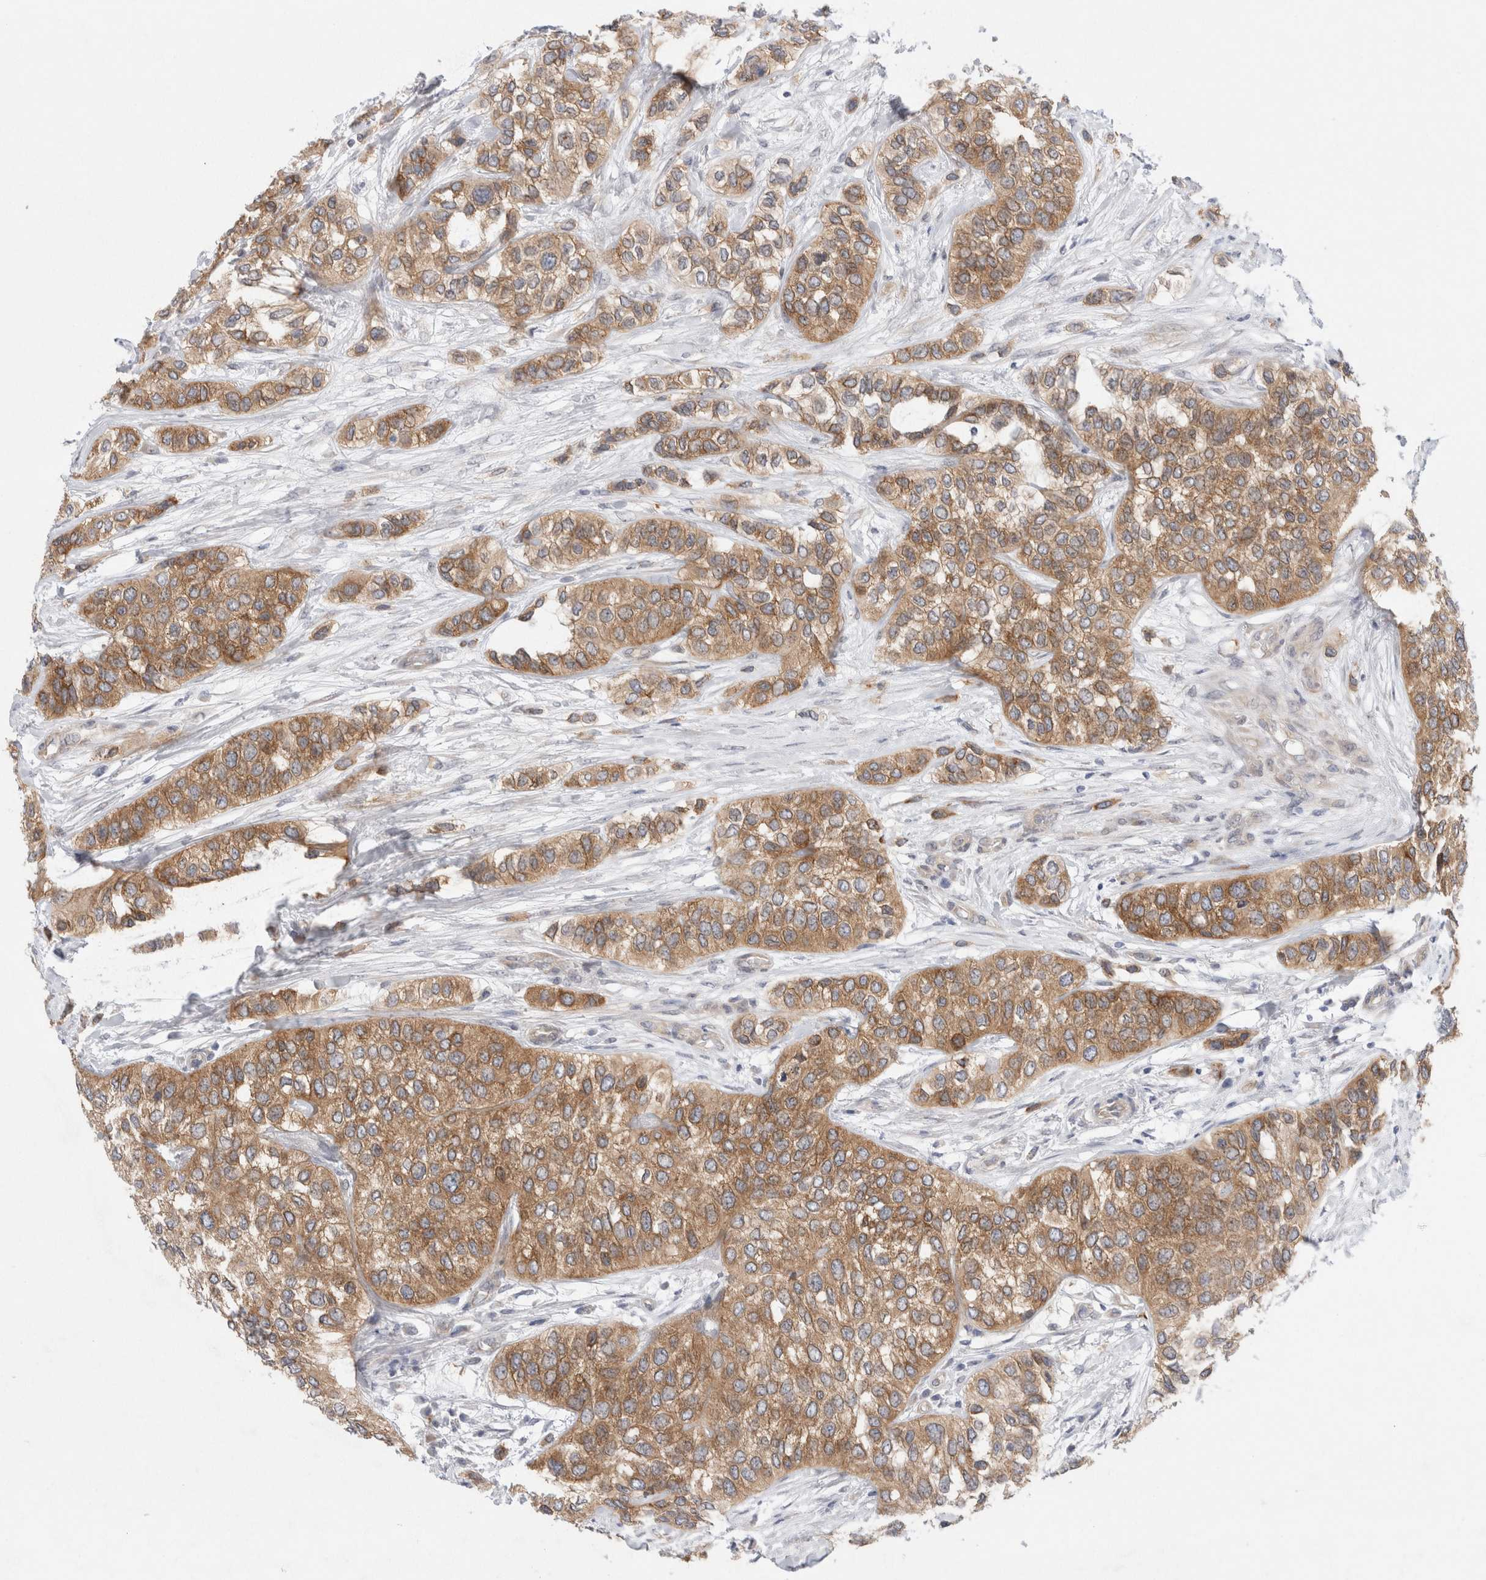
{"staining": {"intensity": "moderate", "quantity": ">75%", "location": "cytoplasmic/membranous"}, "tissue": "urothelial cancer", "cell_type": "Tumor cells", "image_type": "cancer", "snomed": [{"axis": "morphology", "description": "Urothelial carcinoma, High grade"}, {"axis": "topography", "description": "Urinary bladder"}], "caption": "Immunohistochemistry (DAB (3,3'-diaminobenzidine)) staining of human urothelial cancer displays moderate cytoplasmic/membranous protein staining in about >75% of tumor cells.", "gene": "WIPF2", "patient": {"sex": "female", "age": 56}}